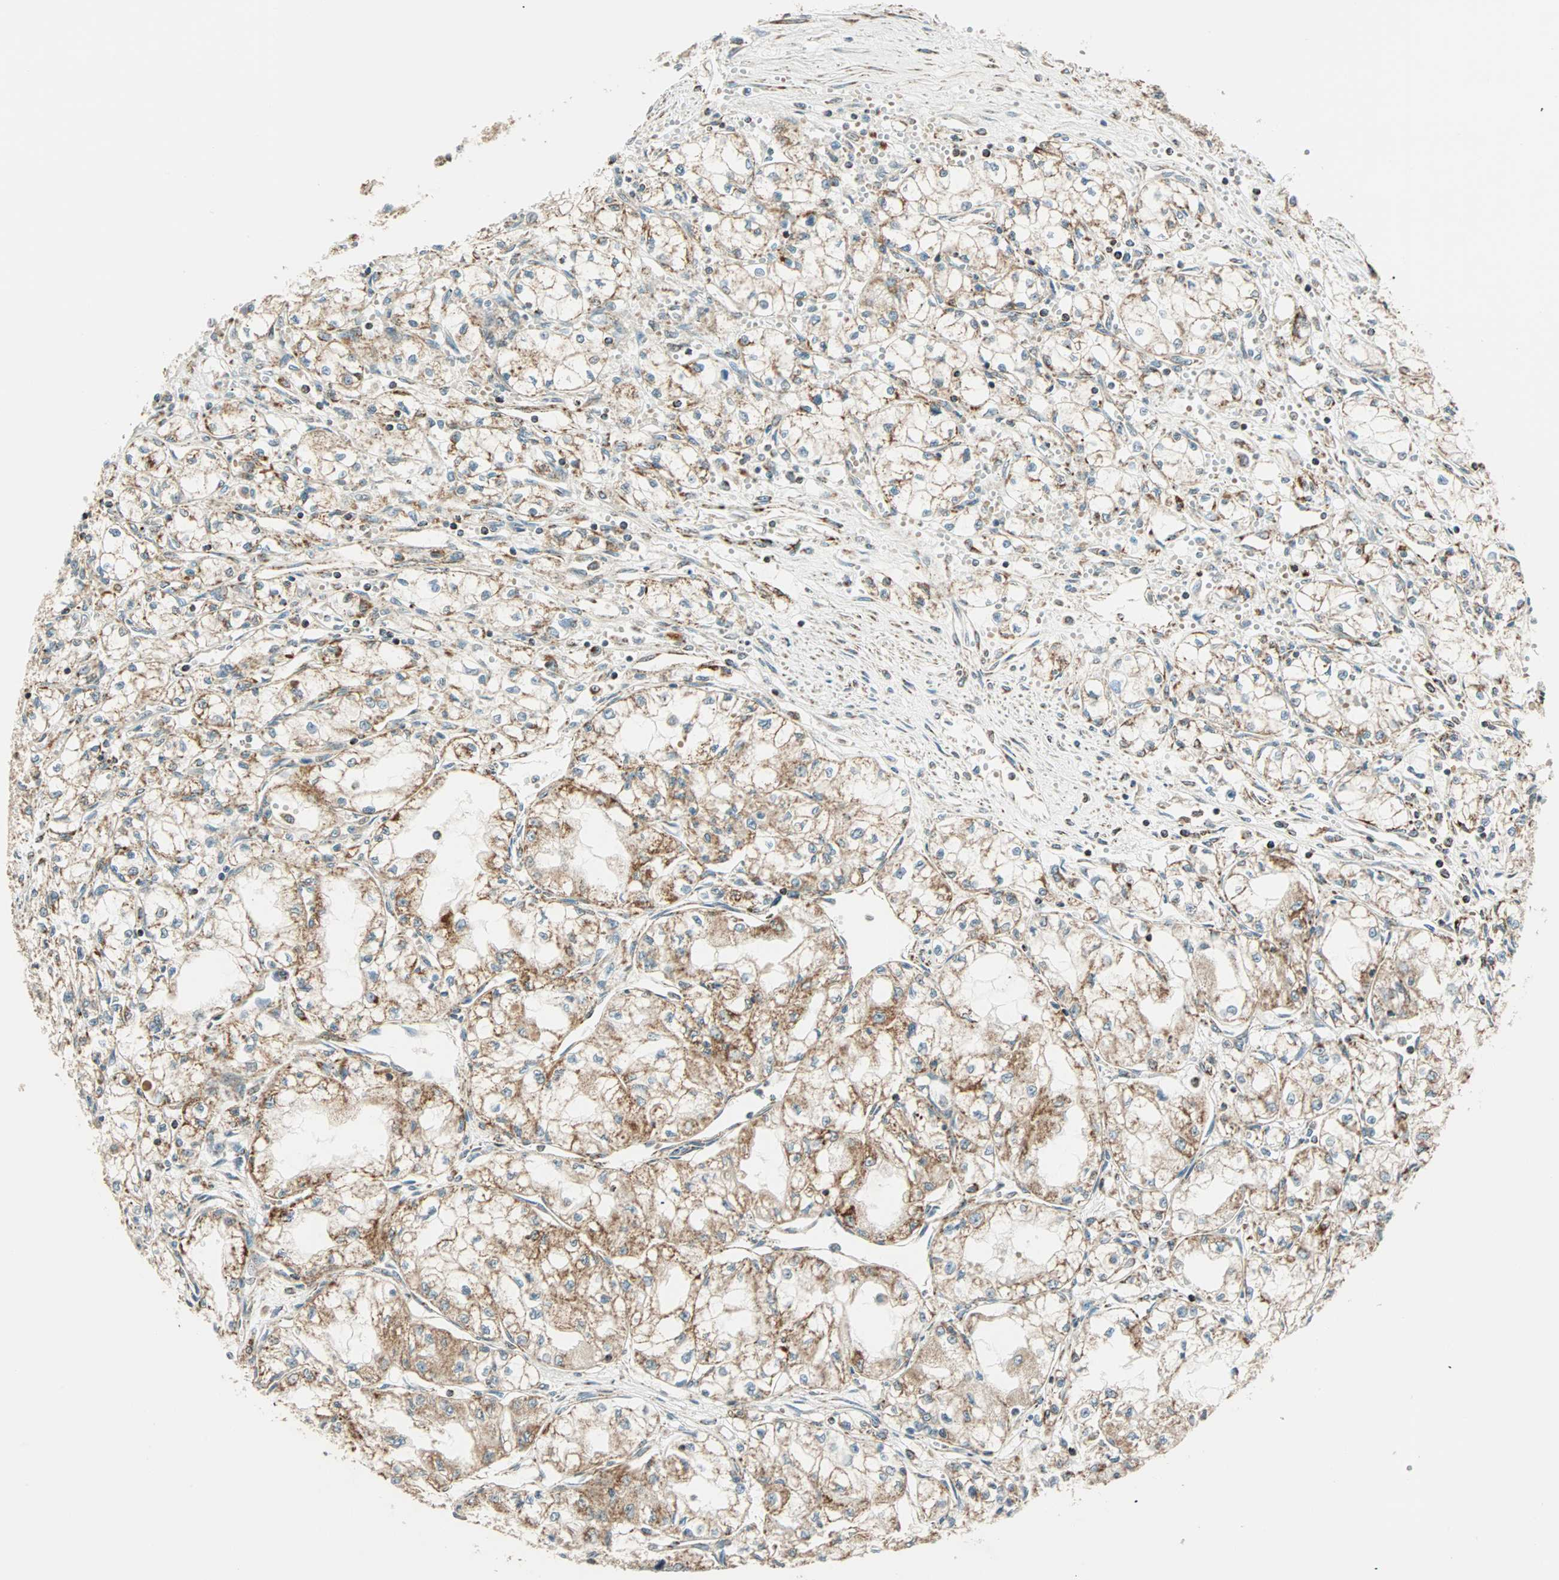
{"staining": {"intensity": "weak", "quantity": ">75%", "location": "cytoplasmic/membranous"}, "tissue": "renal cancer", "cell_type": "Tumor cells", "image_type": "cancer", "snomed": [{"axis": "morphology", "description": "Normal tissue, NOS"}, {"axis": "morphology", "description": "Adenocarcinoma, NOS"}, {"axis": "topography", "description": "Kidney"}], "caption": "Immunohistochemistry of human renal cancer reveals low levels of weak cytoplasmic/membranous staining in about >75% of tumor cells. (DAB (3,3'-diaminobenzidine) IHC, brown staining for protein, blue staining for nuclei).", "gene": "SPRY4", "patient": {"sex": "male", "age": 59}}